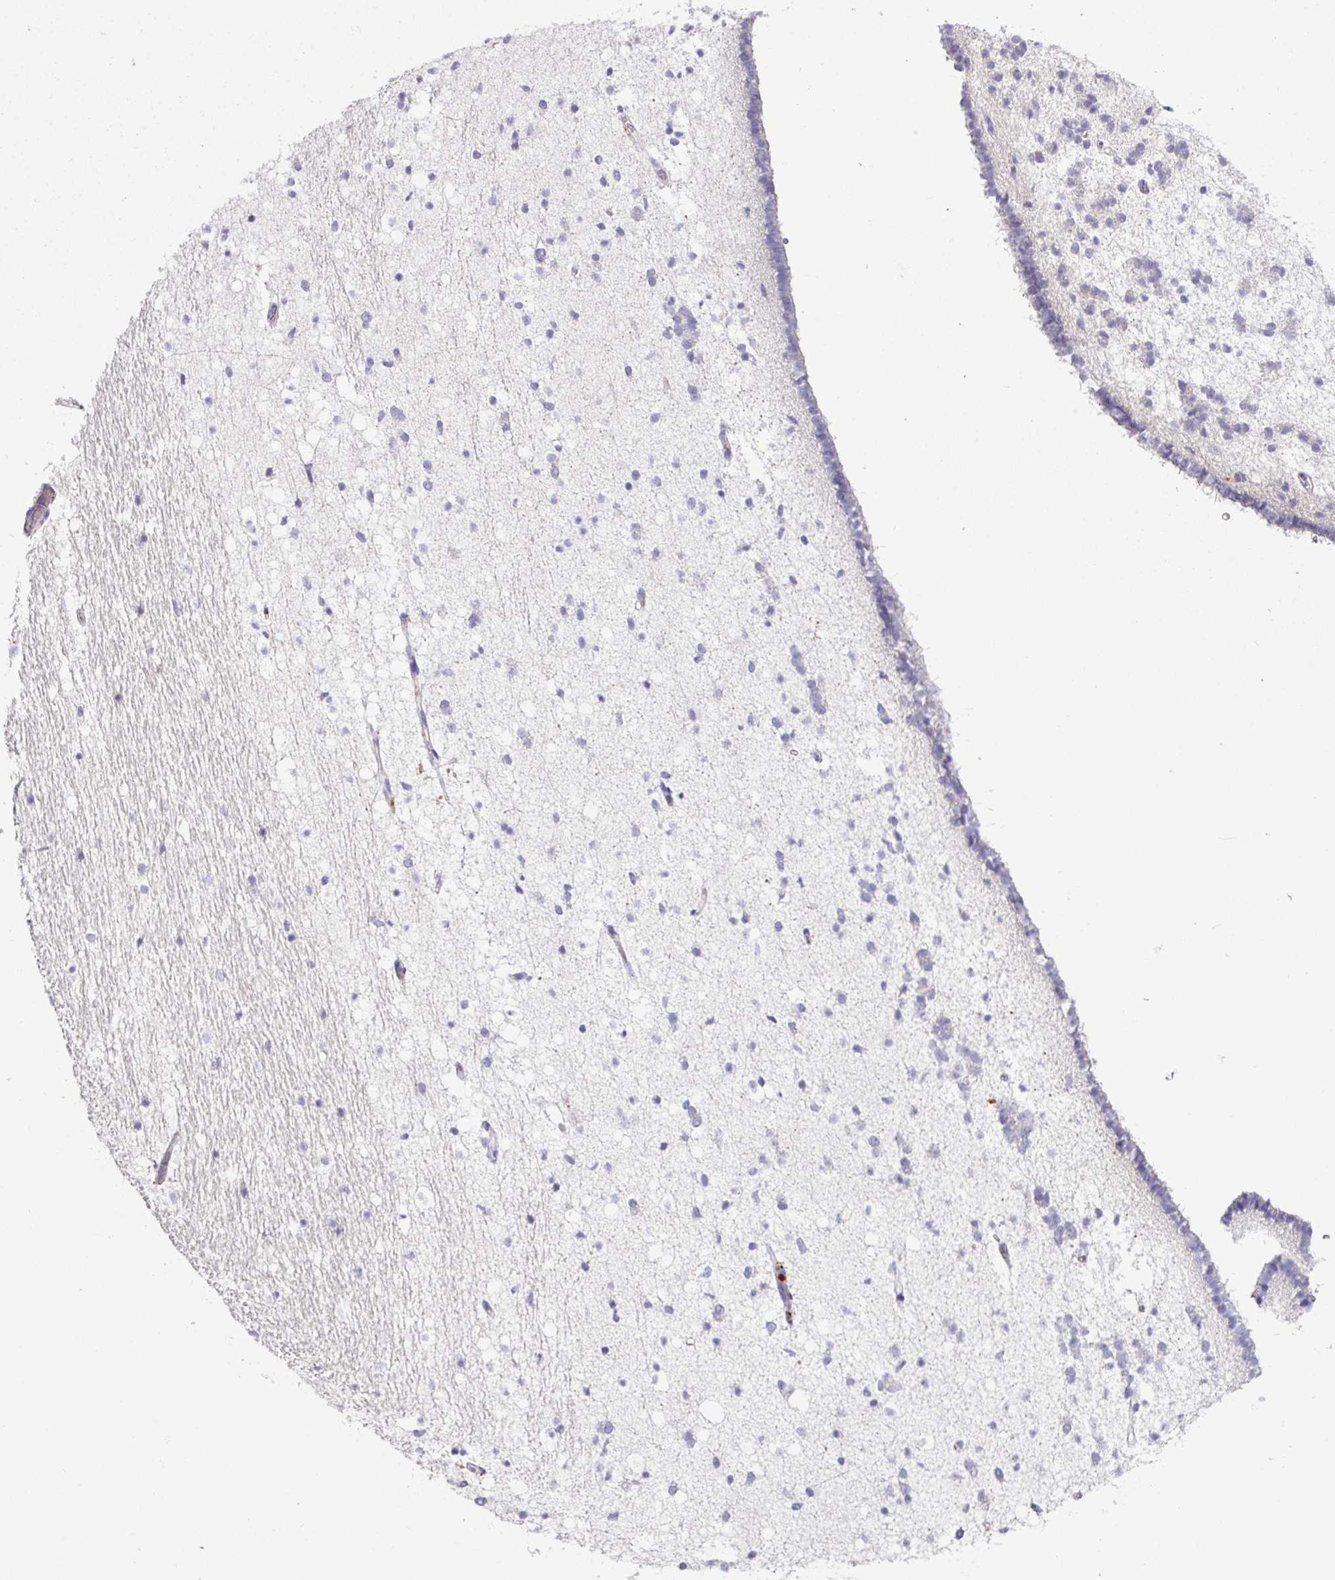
{"staining": {"intensity": "negative", "quantity": "none", "location": "none"}, "tissue": "caudate", "cell_type": "Glial cells", "image_type": "normal", "snomed": [{"axis": "morphology", "description": "Normal tissue, NOS"}, {"axis": "topography", "description": "Lateral ventricle wall"}], "caption": "Immunohistochemistry photomicrograph of unremarkable human caudate stained for a protein (brown), which shows no expression in glial cells. Nuclei are stained in blue.", "gene": "AMIGO2", "patient": {"sex": "male", "age": 37}}